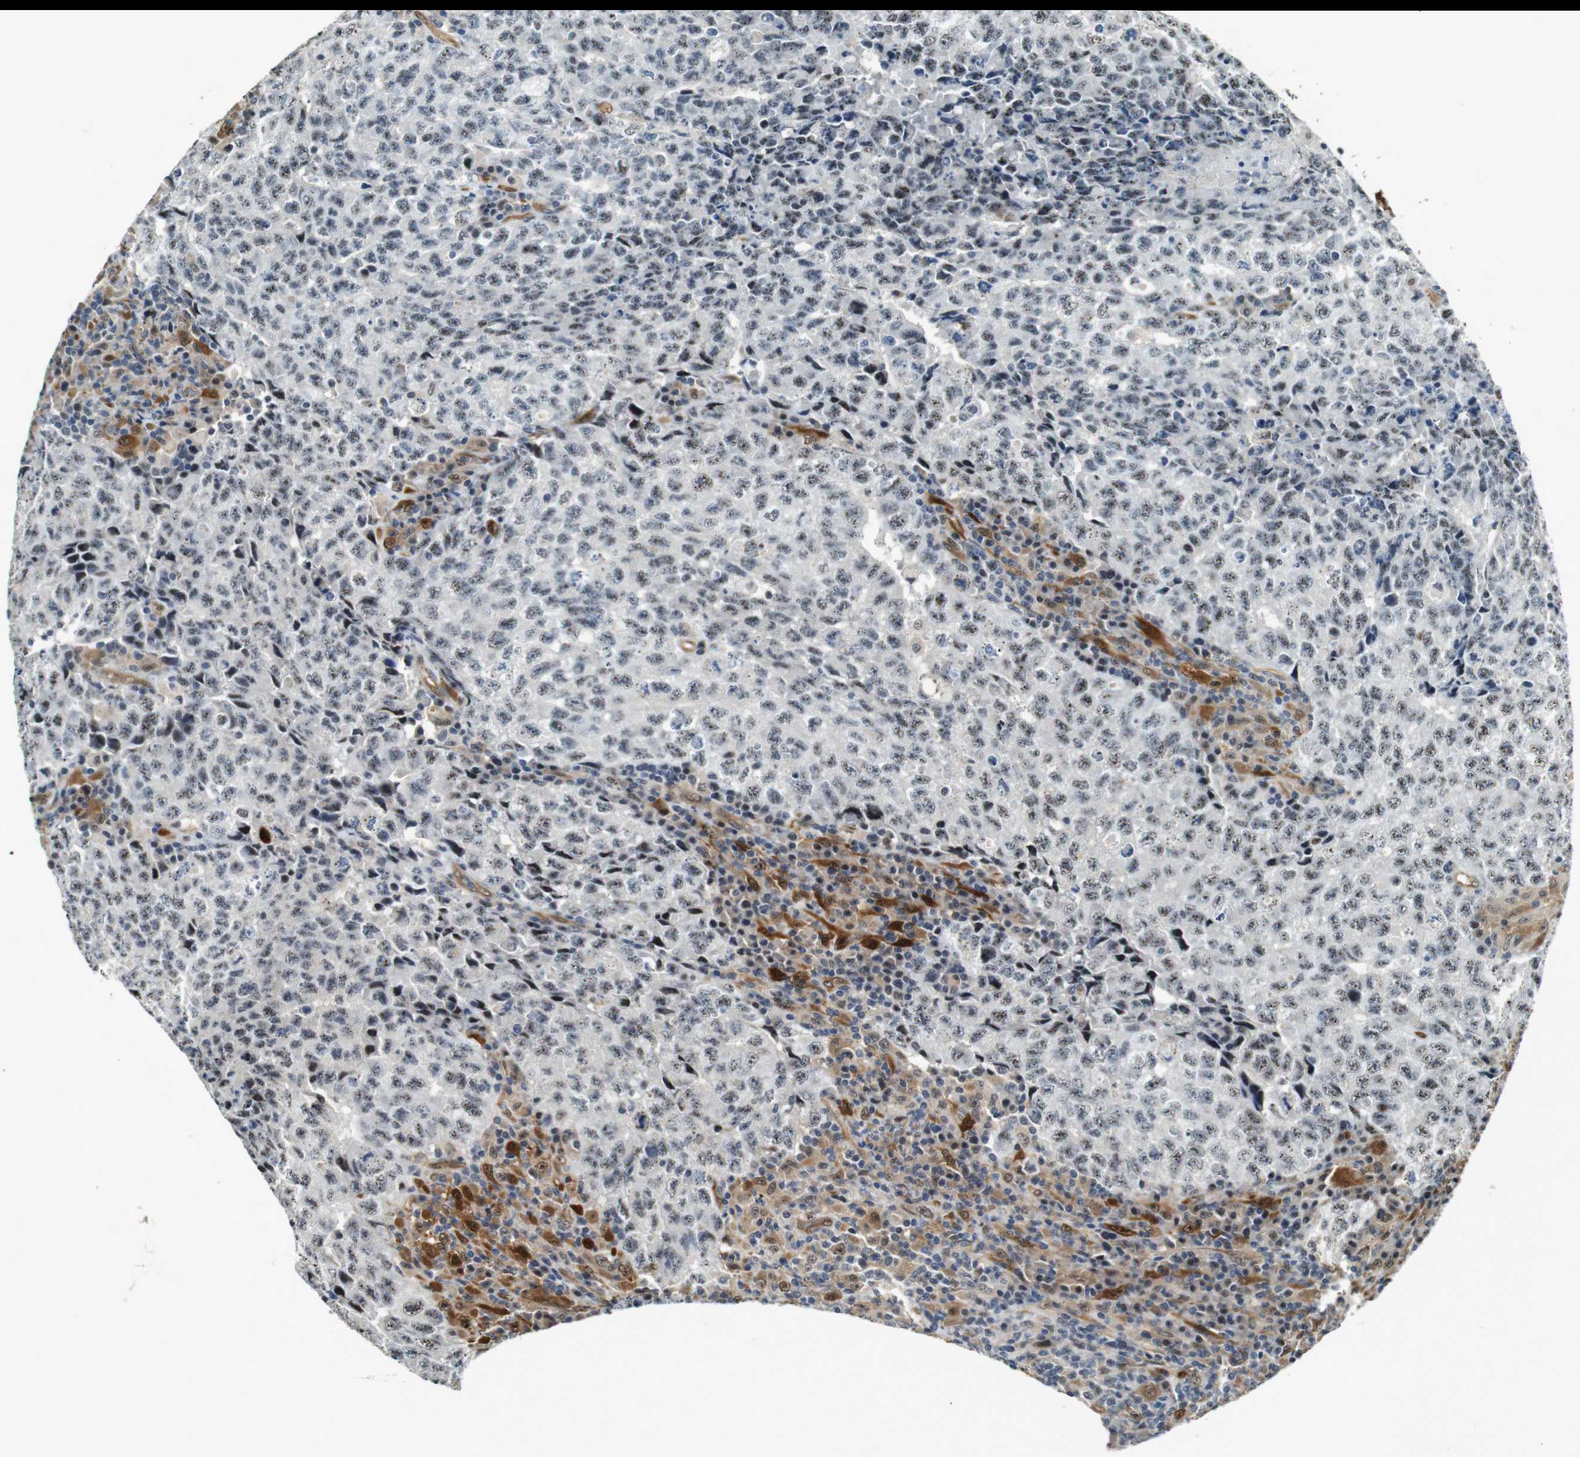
{"staining": {"intensity": "weak", "quantity": ">75%", "location": "nuclear"}, "tissue": "testis cancer", "cell_type": "Tumor cells", "image_type": "cancer", "snomed": [{"axis": "morphology", "description": "Necrosis, NOS"}, {"axis": "morphology", "description": "Carcinoma, Embryonal, NOS"}, {"axis": "topography", "description": "Testis"}], "caption": "DAB (3,3'-diaminobenzidine) immunohistochemical staining of human testis cancer (embryonal carcinoma) displays weak nuclear protein expression in about >75% of tumor cells. (DAB (3,3'-diaminobenzidine) IHC, brown staining for protein, blue staining for nuclei).", "gene": "LXN", "patient": {"sex": "male", "age": 19}}